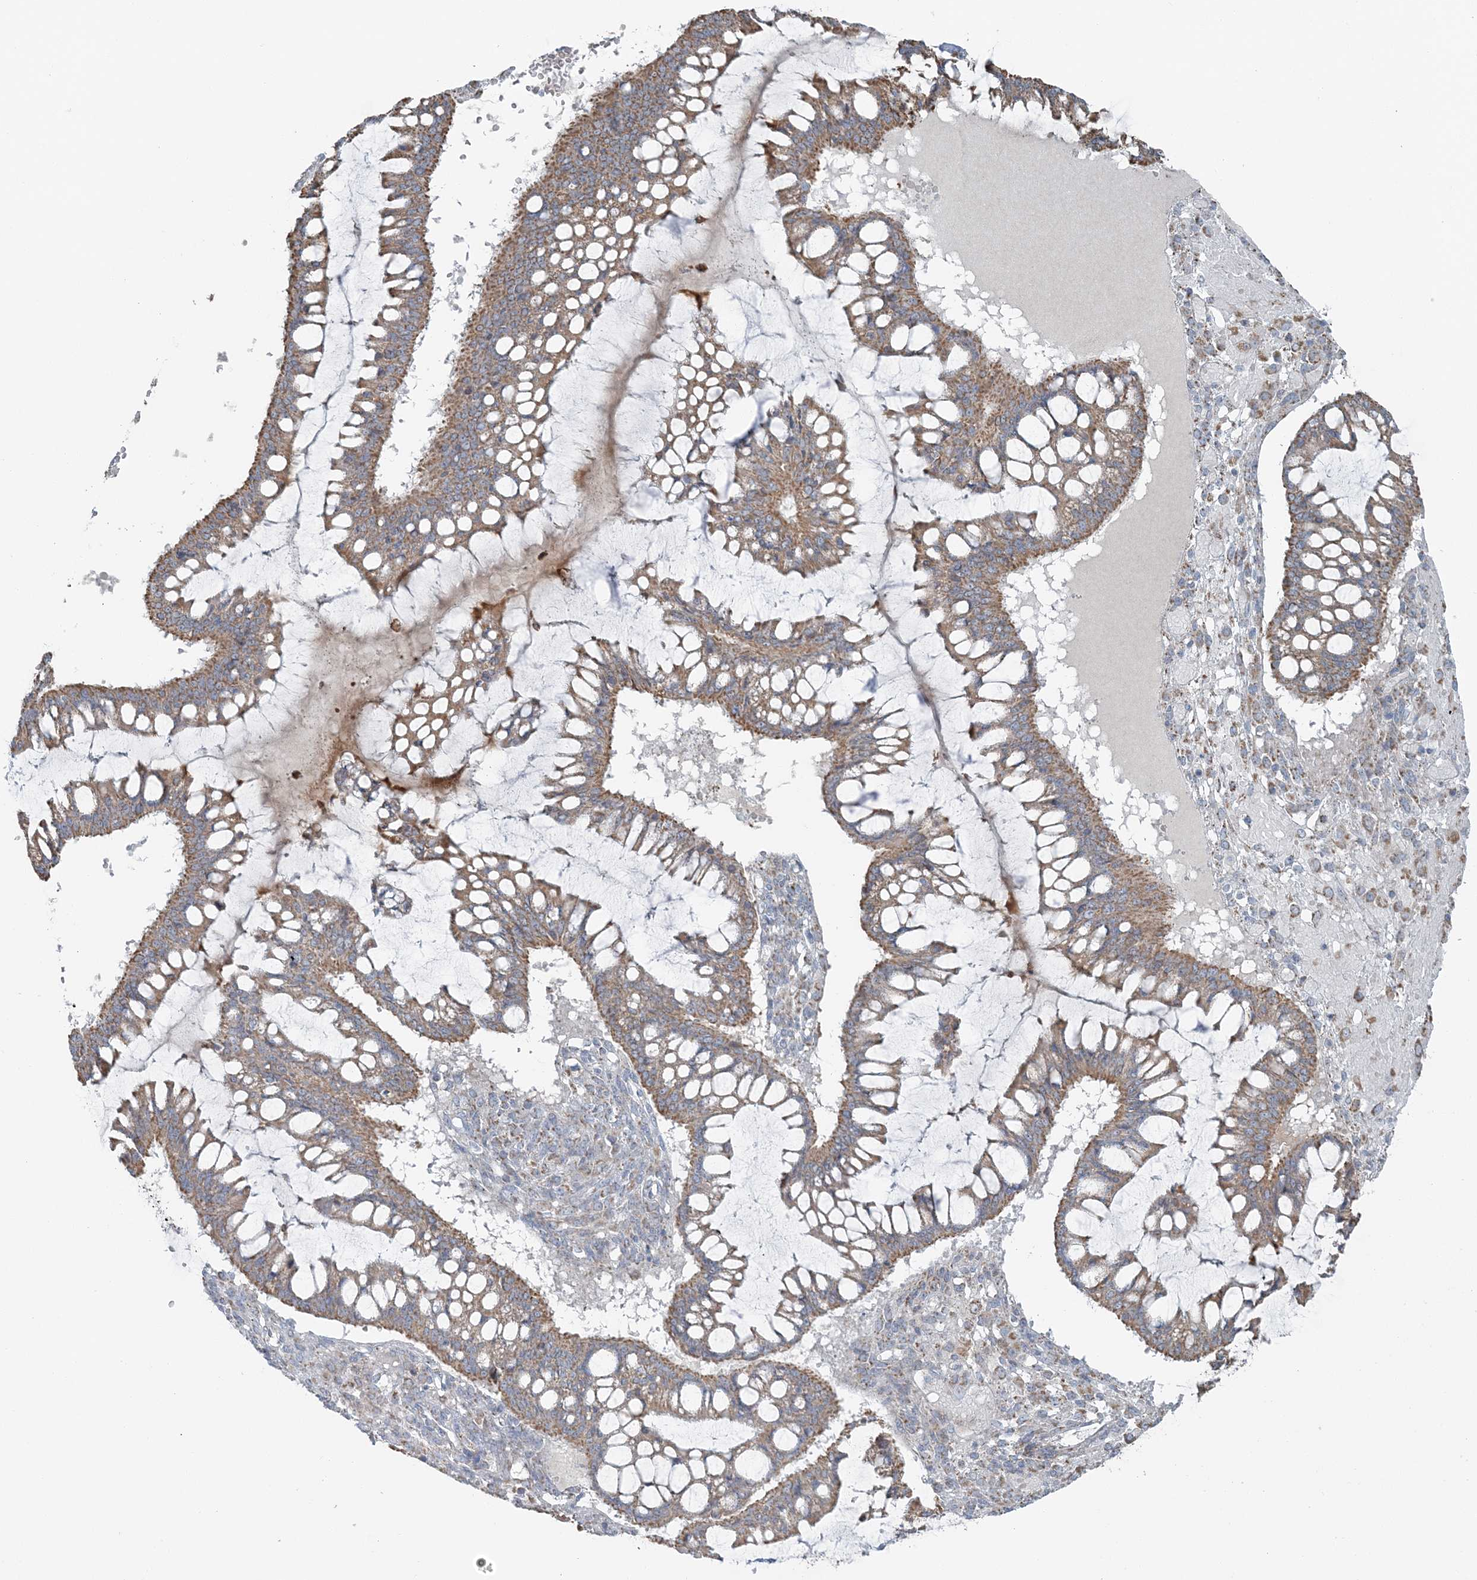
{"staining": {"intensity": "moderate", "quantity": ">75%", "location": "cytoplasmic/membranous"}, "tissue": "ovarian cancer", "cell_type": "Tumor cells", "image_type": "cancer", "snomed": [{"axis": "morphology", "description": "Cystadenocarcinoma, mucinous, NOS"}, {"axis": "topography", "description": "Ovary"}], "caption": "This histopathology image reveals immunohistochemistry (IHC) staining of mucinous cystadenocarcinoma (ovarian), with medium moderate cytoplasmic/membranous staining in about >75% of tumor cells.", "gene": "SLC22A16", "patient": {"sex": "female", "age": 73}}